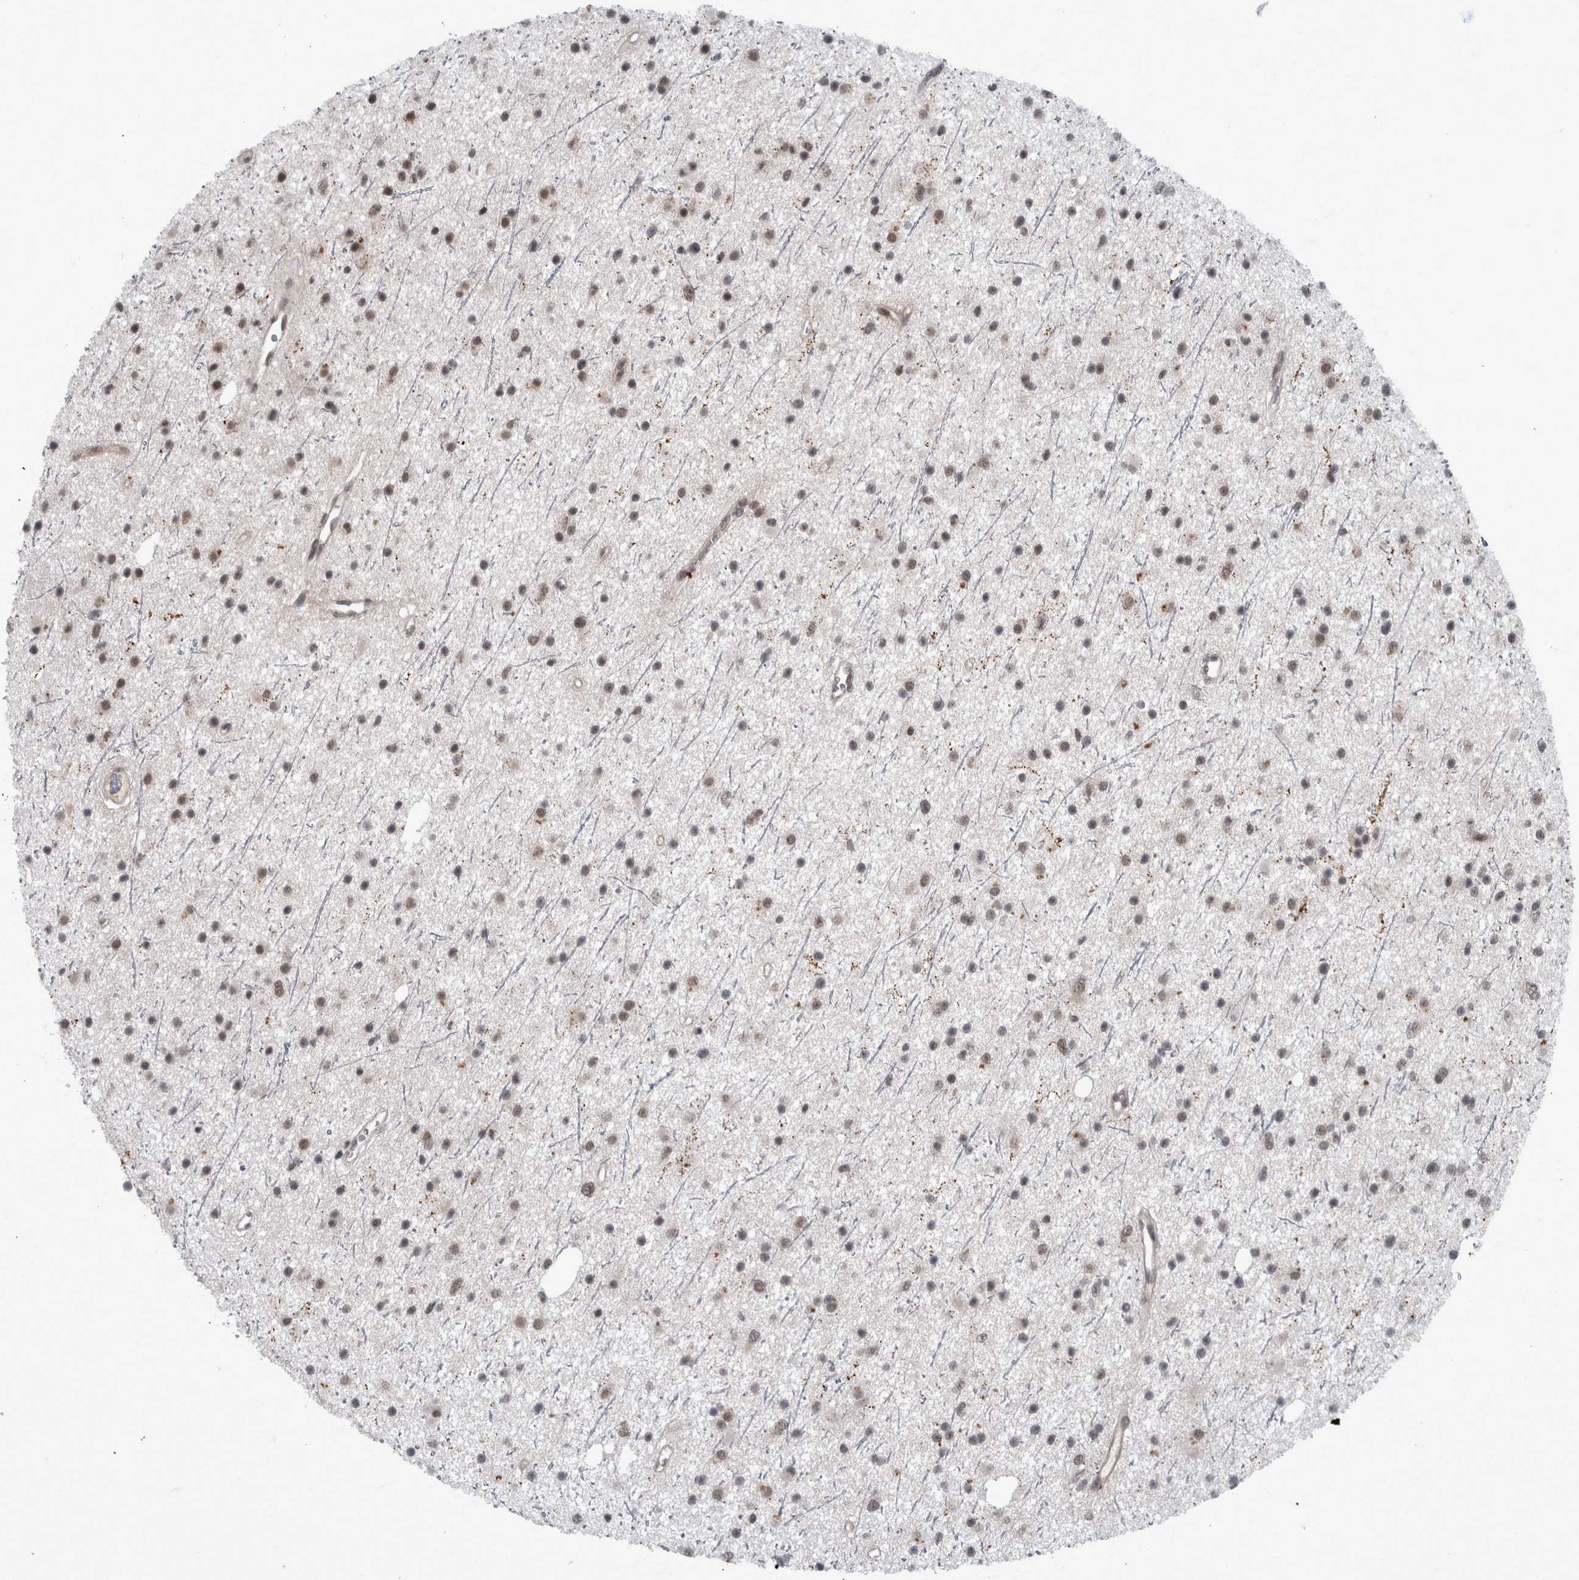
{"staining": {"intensity": "moderate", "quantity": ">75%", "location": "nuclear"}, "tissue": "glioma", "cell_type": "Tumor cells", "image_type": "cancer", "snomed": [{"axis": "morphology", "description": "Glioma, malignant, Low grade"}, {"axis": "topography", "description": "Cerebral cortex"}], "caption": "A high-resolution histopathology image shows immunohistochemistry (IHC) staining of glioma, which demonstrates moderate nuclear positivity in approximately >75% of tumor cells.", "gene": "WDR33", "patient": {"sex": "female", "age": 39}}